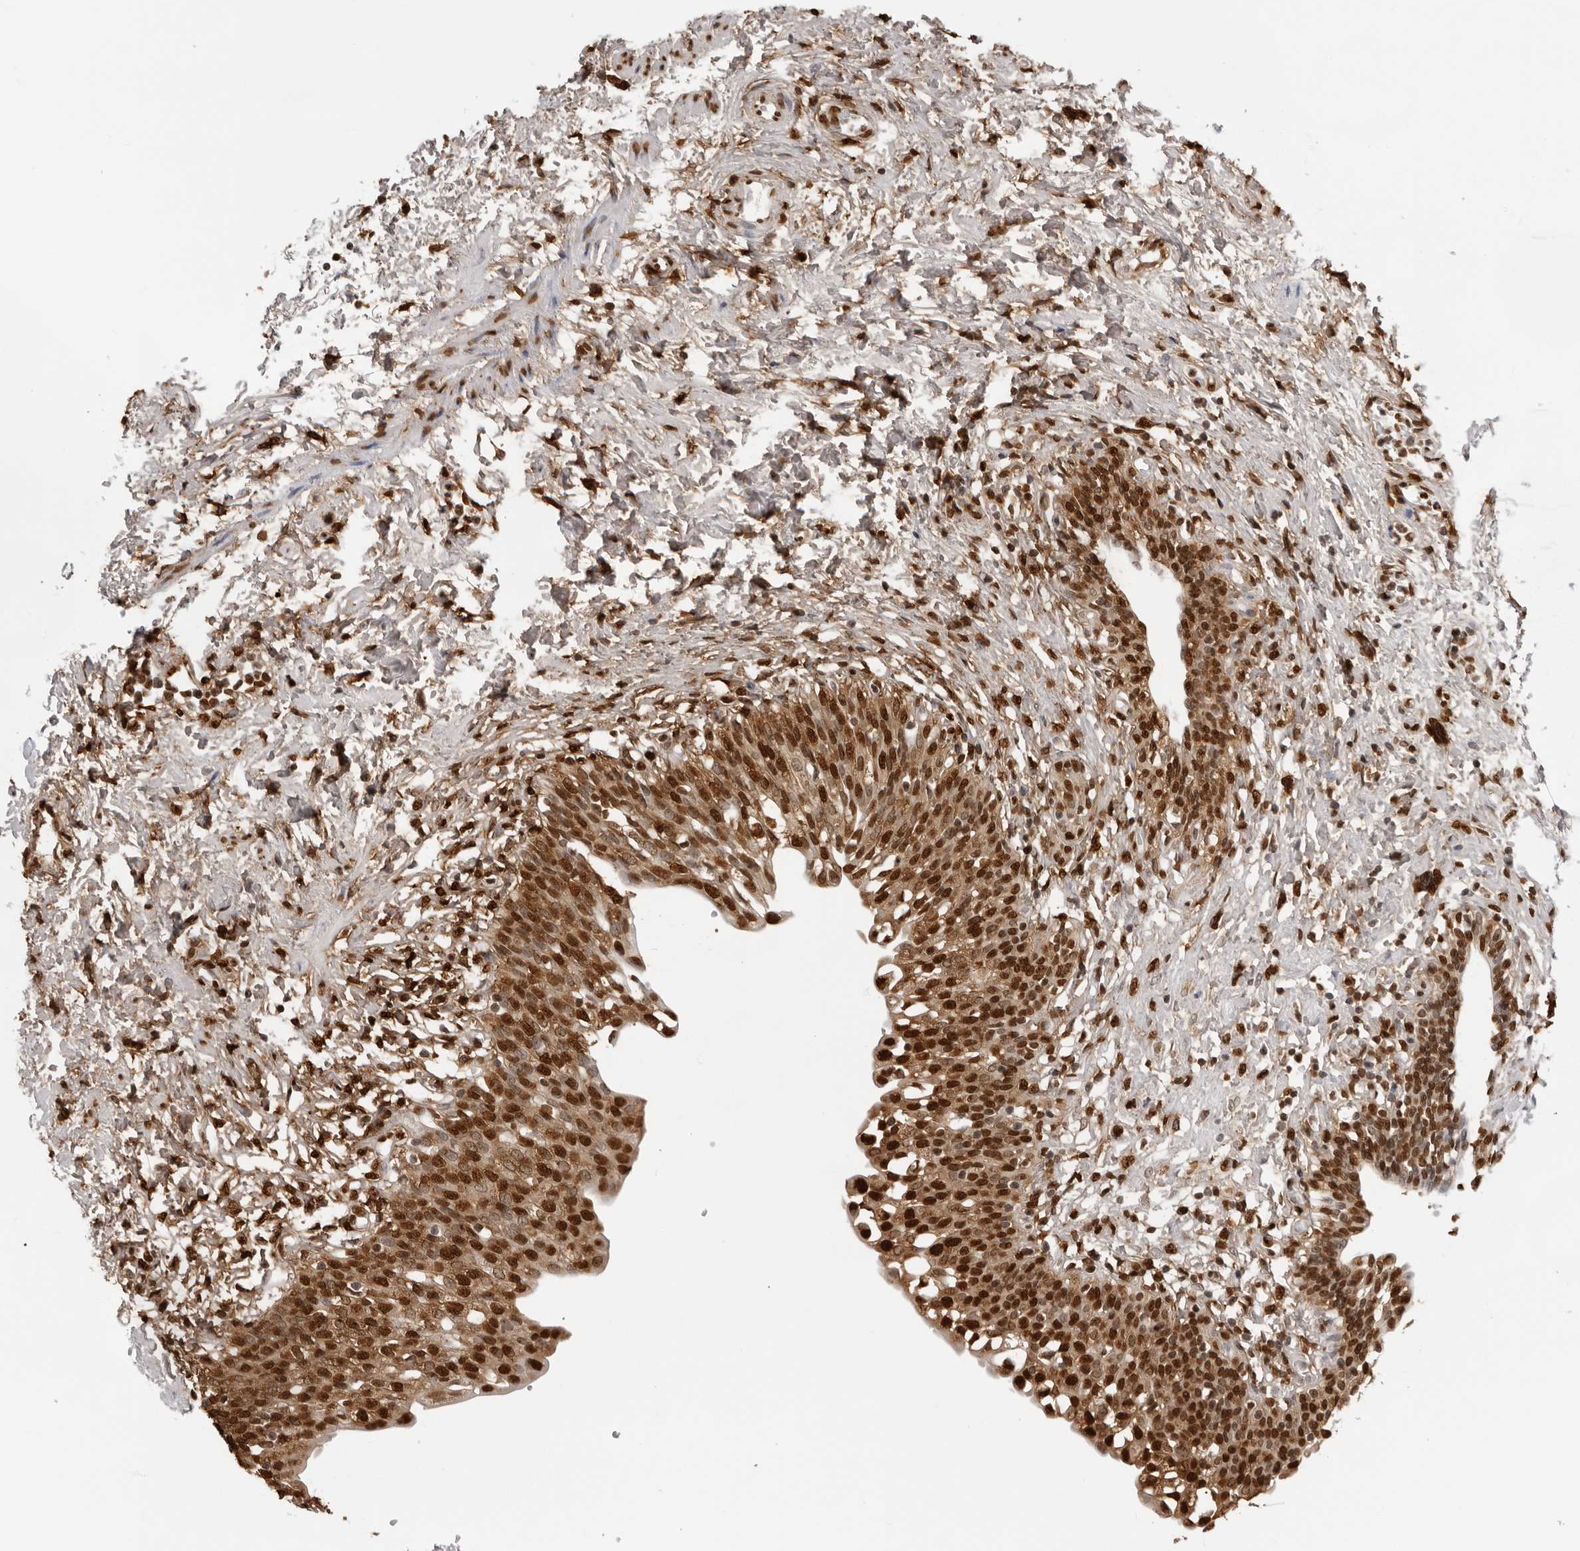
{"staining": {"intensity": "strong", "quantity": ">75%", "location": "cytoplasmic/membranous,nuclear"}, "tissue": "urinary bladder", "cell_type": "Urothelial cells", "image_type": "normal", "snomed": [{"axis": "morphology", "description": "Normal tissue, NOS"}, {"axis": "topography", "description": "Urinary bladder"}], "caption": "Protein positivity by immunohistochemistry exhibits strong cytoplasmic/membranous,nuclear staining in approximately >75% of urothelial cells in unremarkable urinary bladder.", "gene": "ZFP91", "patient": {"sex": "male", "age": 55}}